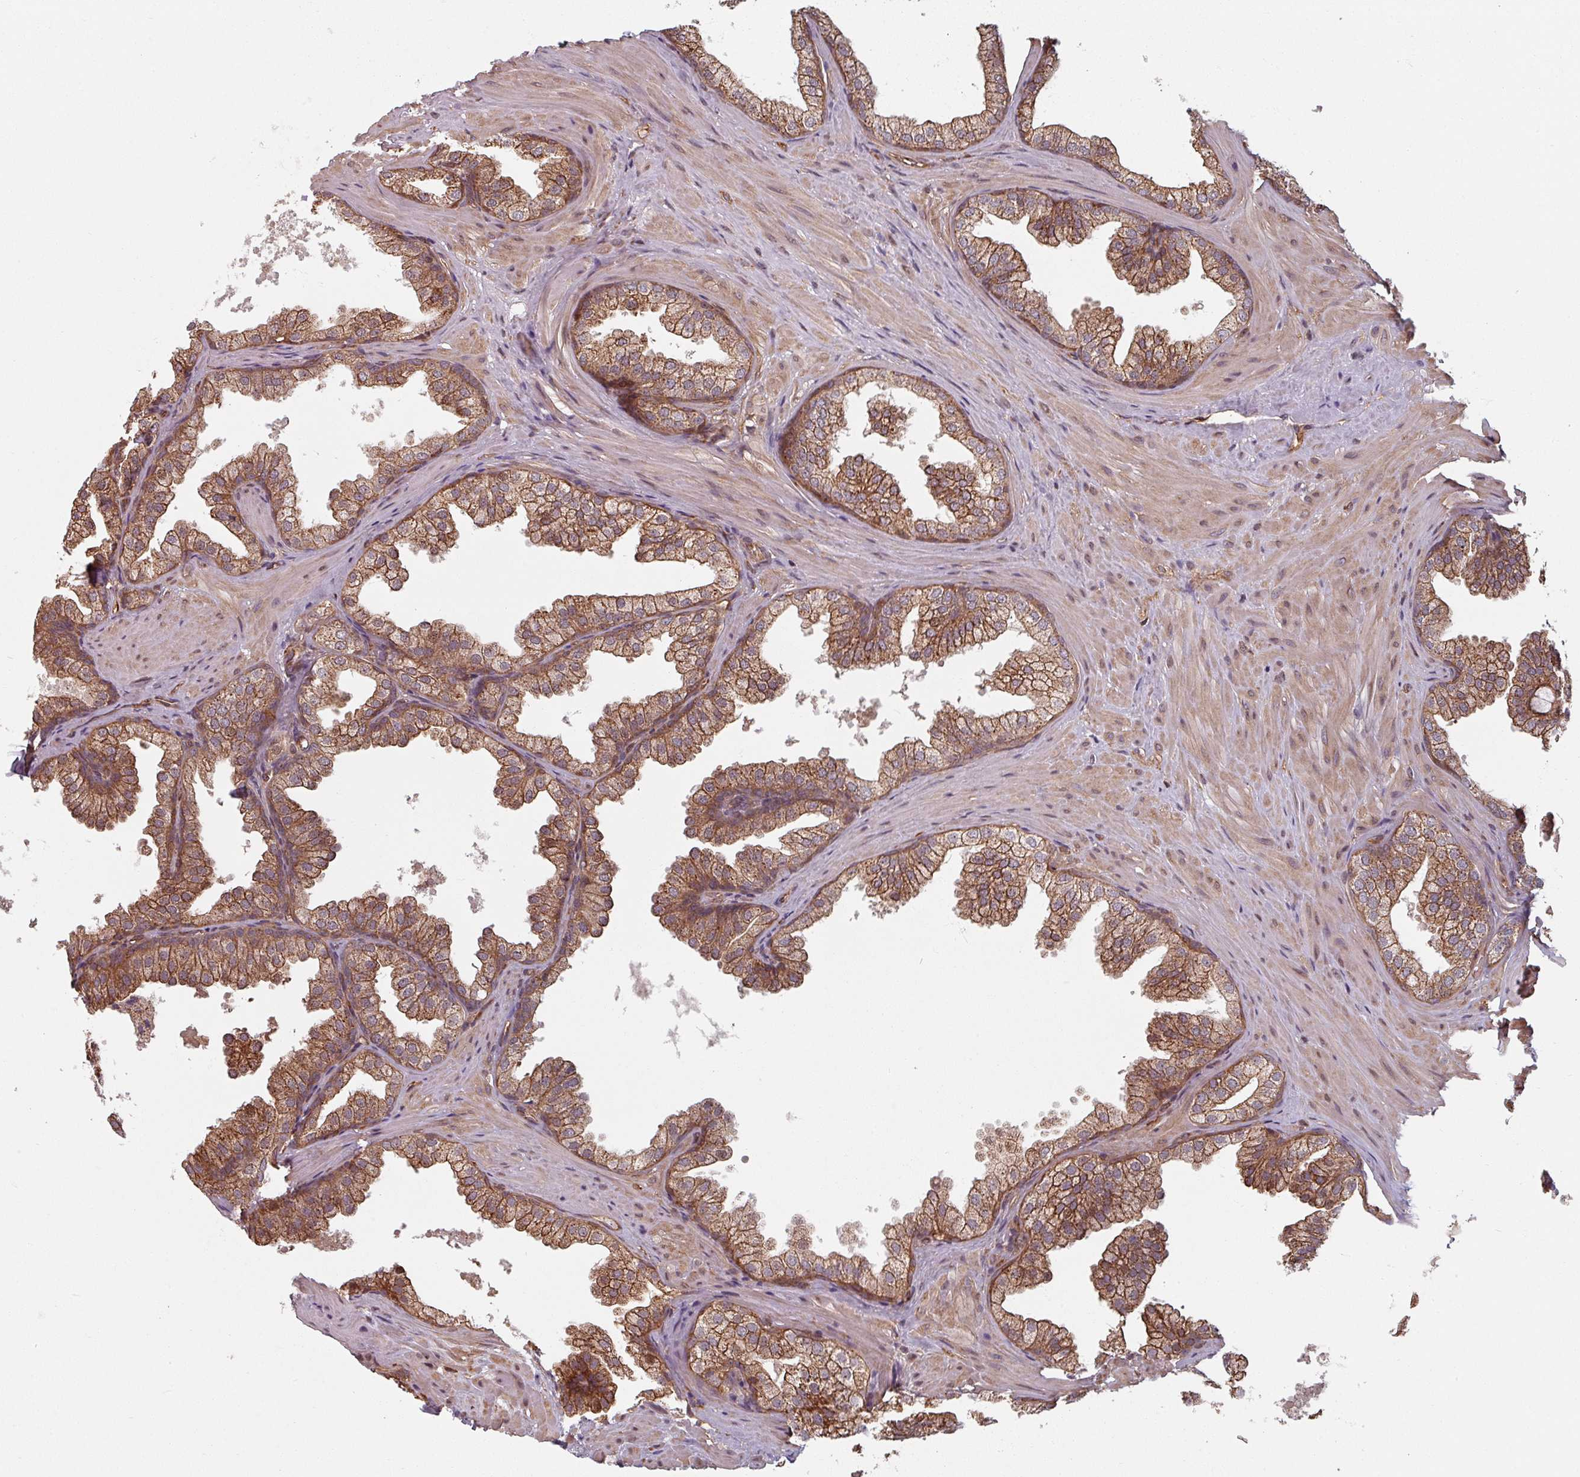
{"staining": {"intensity": "moderate", "quantity": ">75%", "location": "cytoplasmic/membranous"}, "tissue": "prostate", "cell_type": "Glandular cells", "image_type": "normal", "snomed": [{"axis": "morphology", "description": "Normal tissue, NOS"}, {"axis": "topography", "description": "Prostate"}], "caption": "The micrograph exhibits staining of benign prostate, revealing moderate cytoplasmic/membranous protein positivity (brown color) within glandular cells.", "gene": "EID1", "patient": {"sex": "male", "age": 37}}